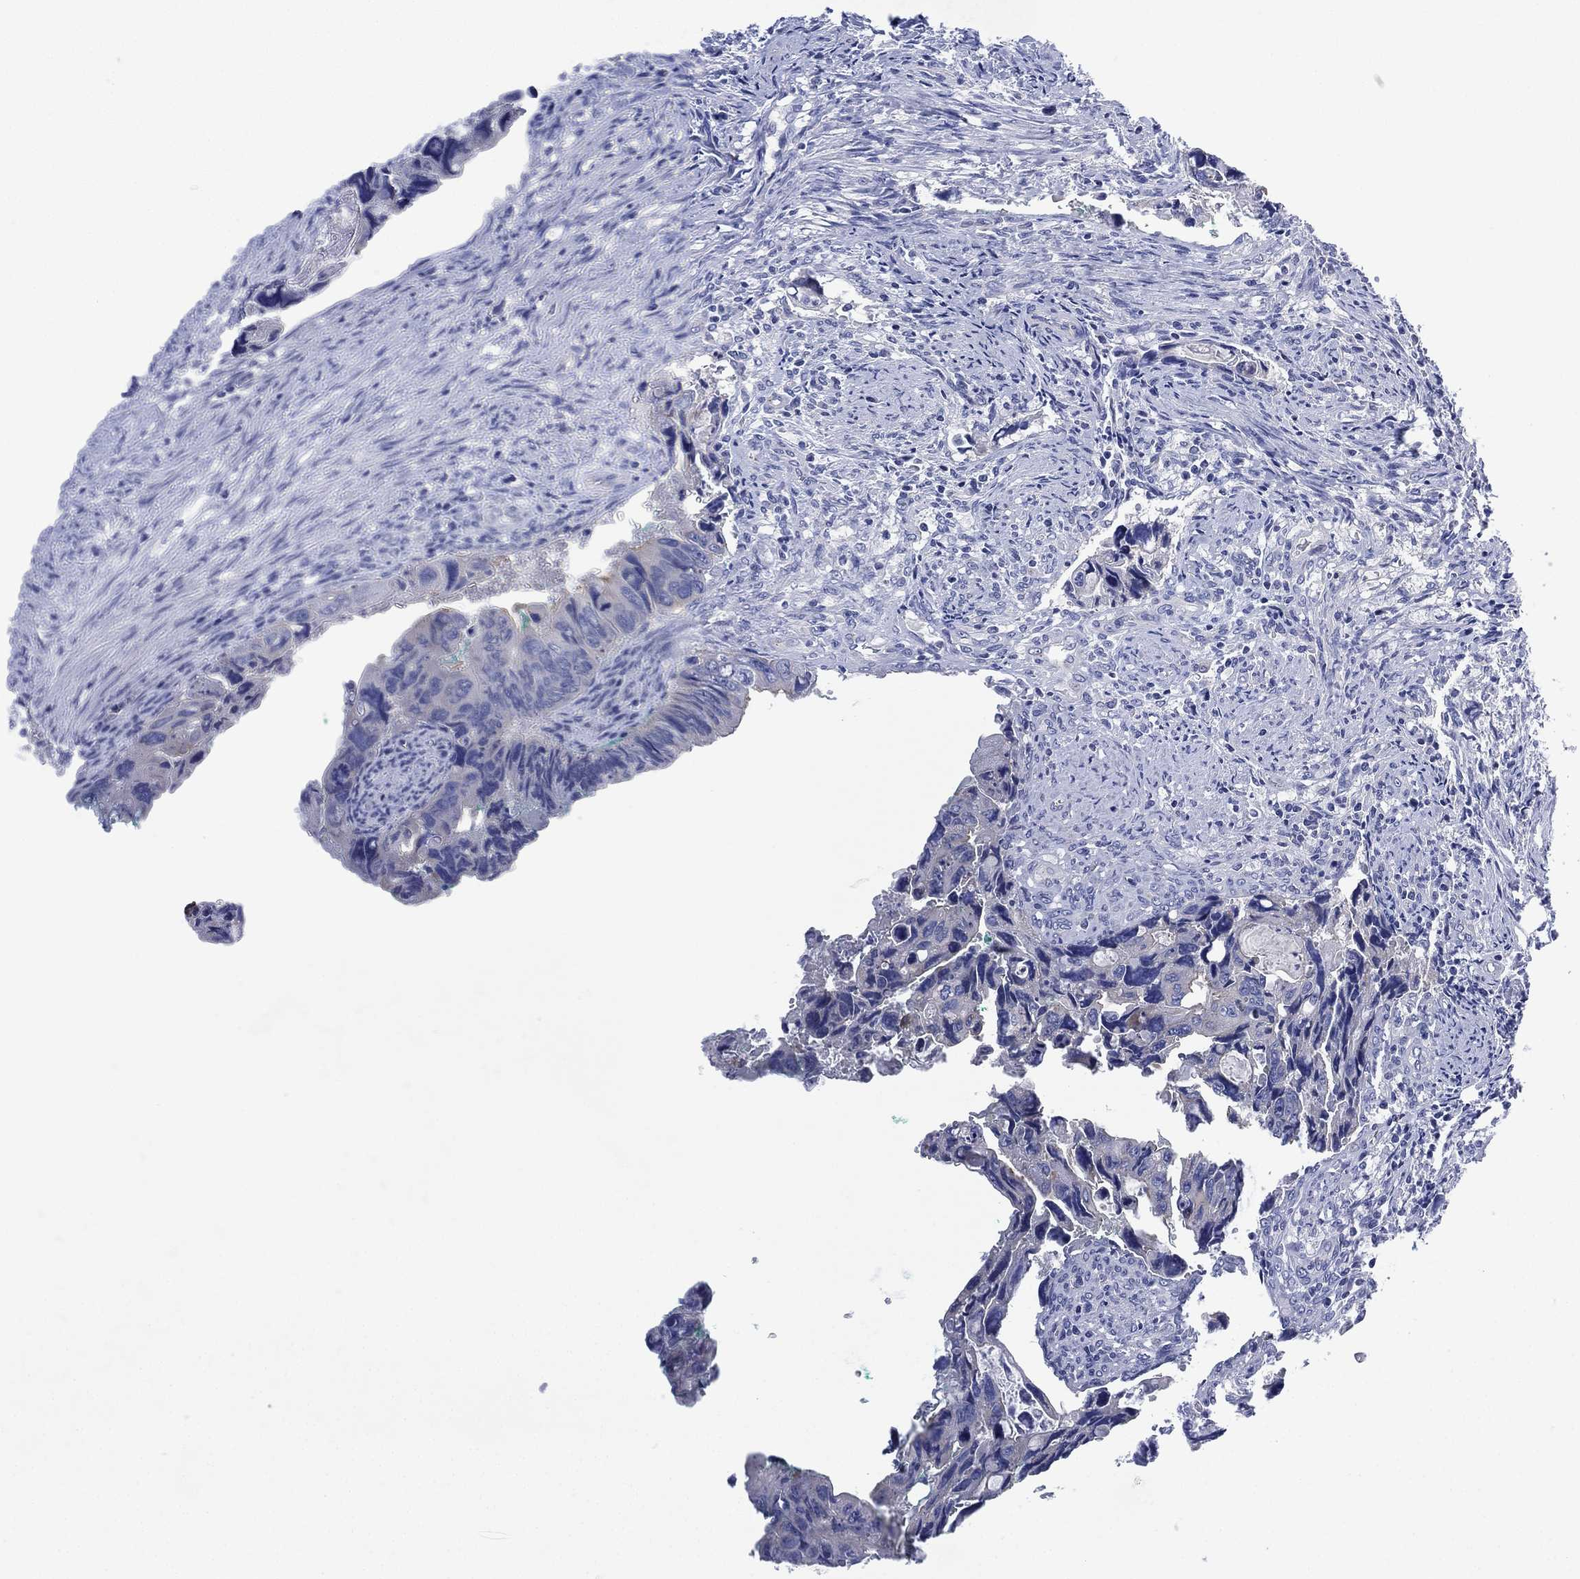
{"staining": {"intensity": "negative", "quantity": "none", "location": "none"}, "tissue": "colorectal cancer", "cell_type": "Tumor cells", "image_type": "cancer", "snomed": [{"axis": "morphology", "description": "Adenocarcinoma, NOS"}, {"axis": "topography", "description": "Rectum"}], "caption": "Micrograph shows no significant protein staining in tumor cells of colorectal cancer (adenocarcinoma).", "gene": "CHRNA3", "patient": {"sex": "male", "age": 62}}